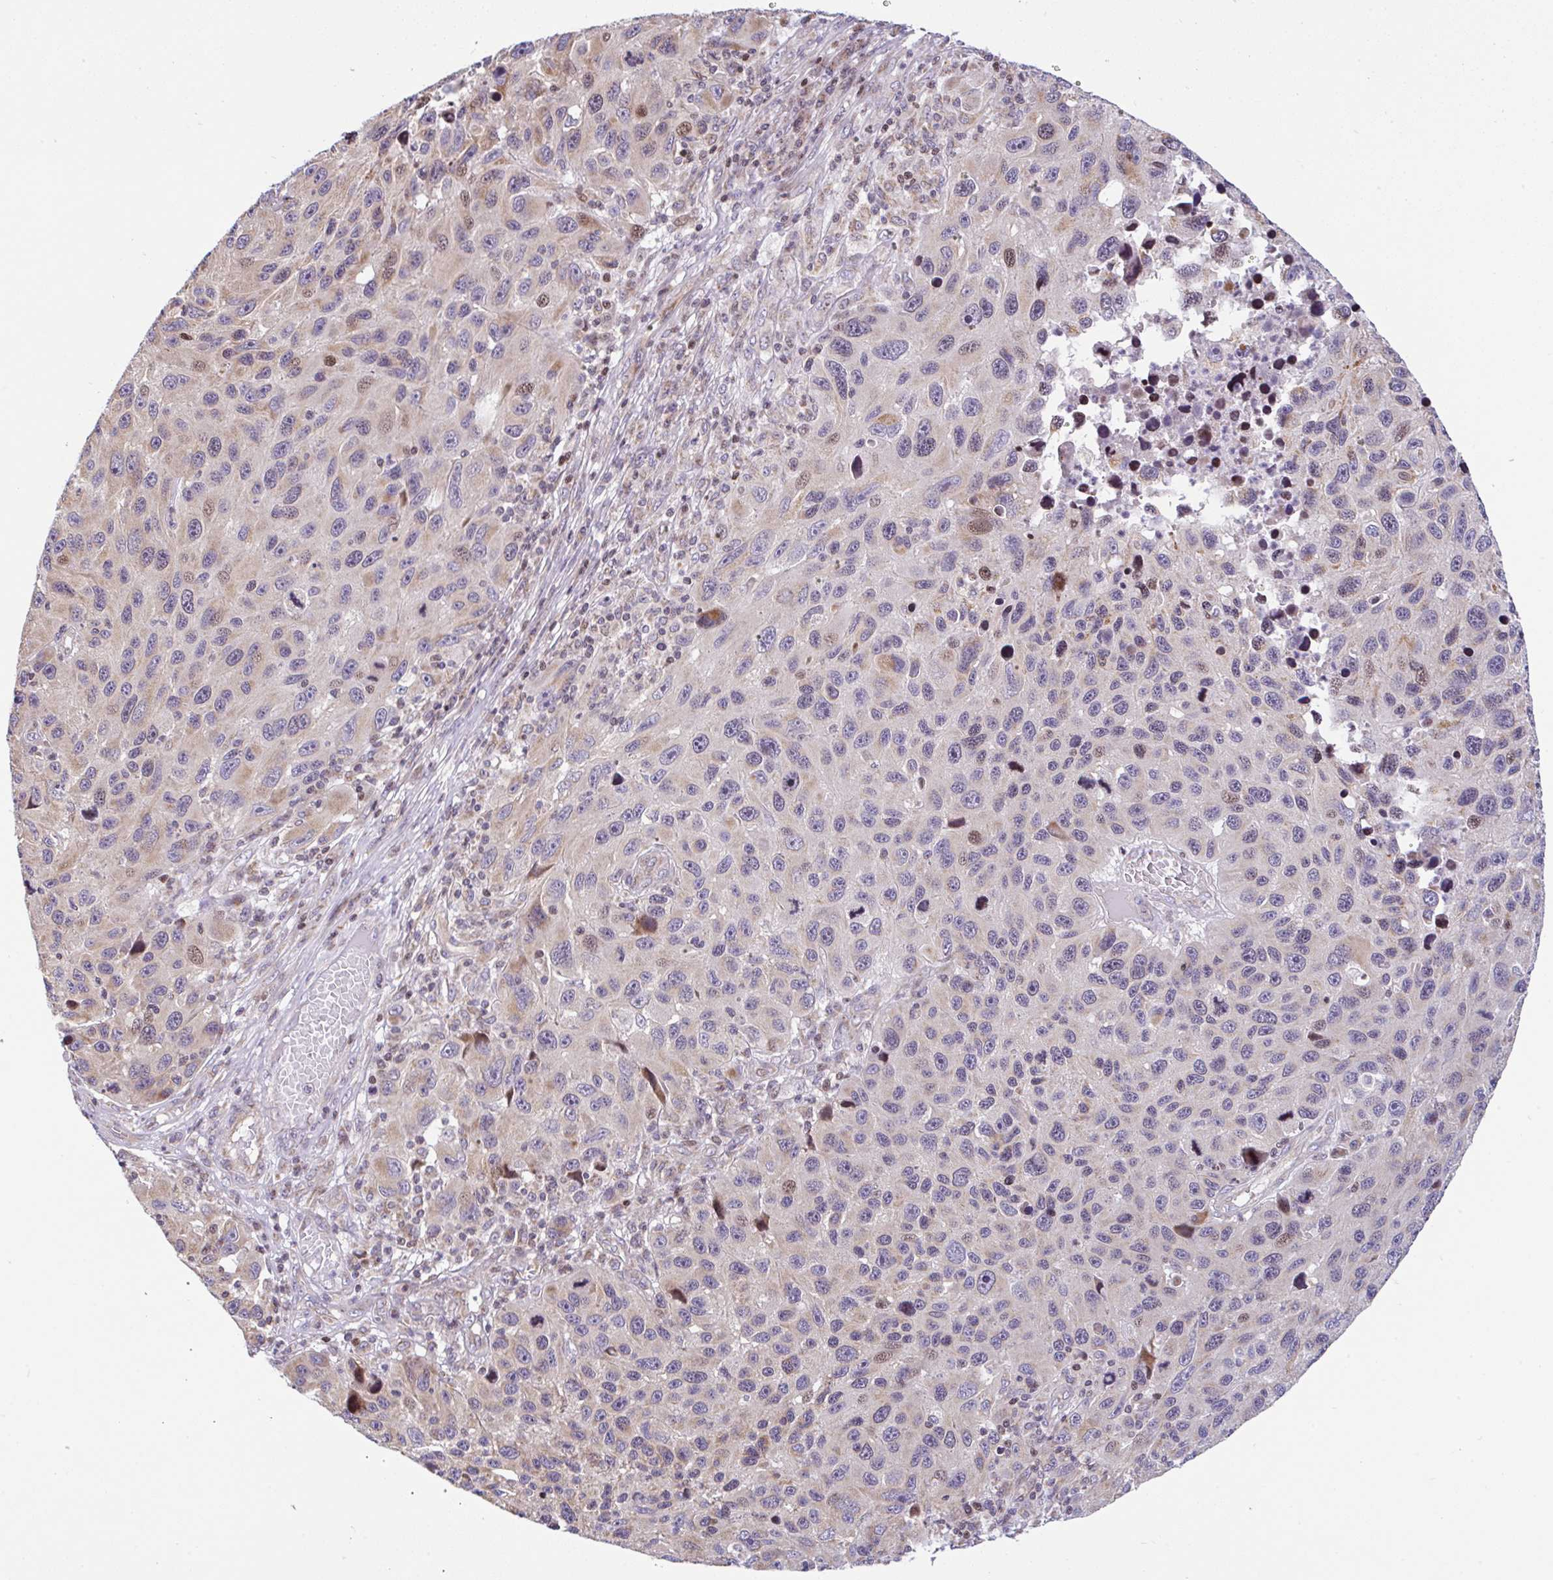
{"staining": {"intensity": "moderate", "quantity": "25%-75%", "location": "cytoplasmic/membranous"}, "tissue": "melanoma", "cell_type": "Tumor cells", "image_type": "cancer", "snomed": [{"axis": "morphology", "description": "Malignant melanoma, NOS"}, {"axis": "topography", "description": "Skin"}], "caption": "The micrograph demonstrates a brown stain indicating the presence of a protein in the cytoplasmic/membranous of tumor cells in malignant melanoma. Nuclei are stained in blue.", "gene": "FIGNL1", "patient": {"sex": "male", "age": 53}}